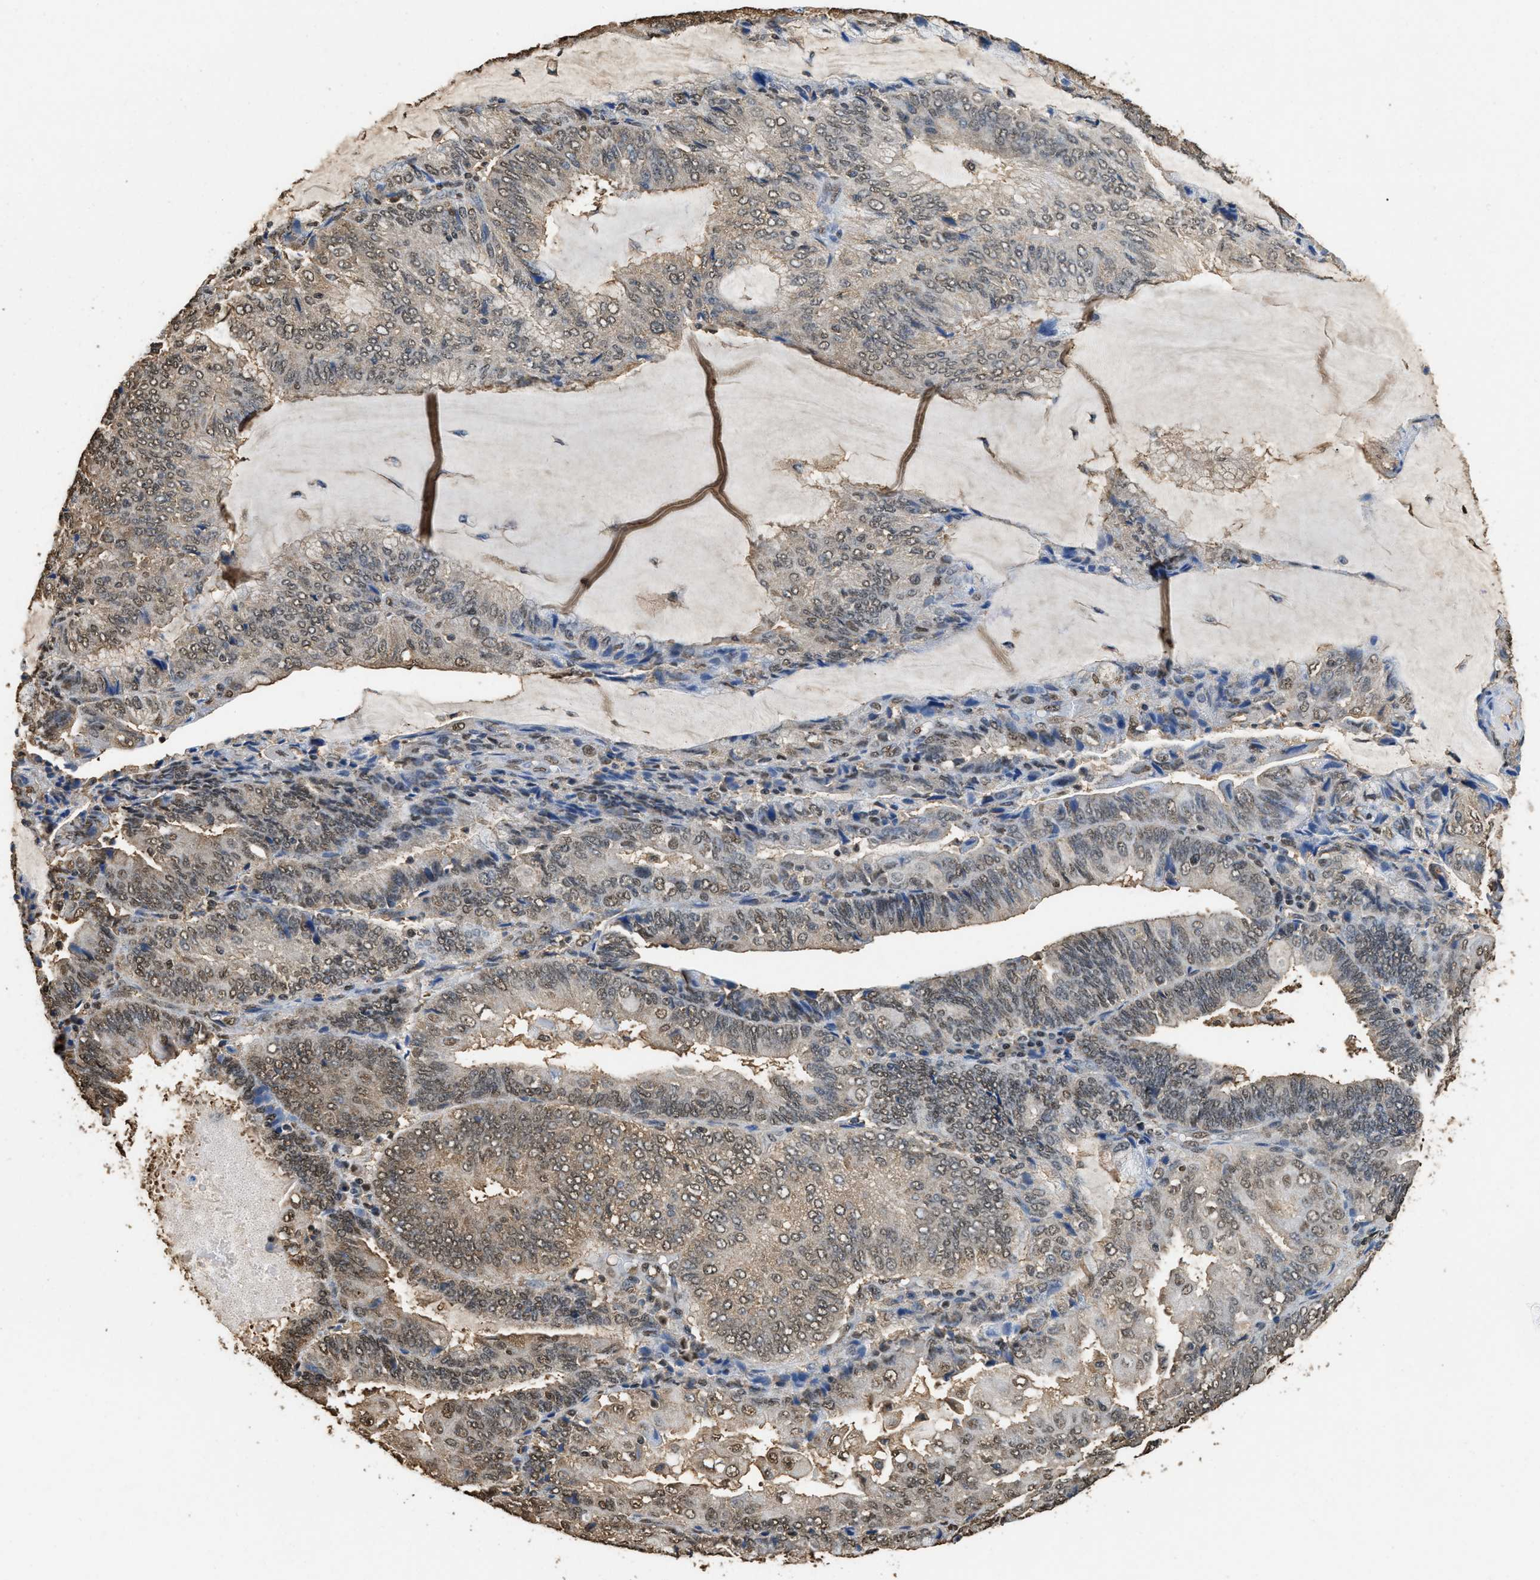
{"staining": {"intensity": "weak", "quantity": "25%-75%", "location": "cytoplasmic/membranous,nuclear"}, "tissue": "endometrial cancer", "cell_type": "Tumor cells", "image_type": "cancer", "snomed": [{"axis": "morphology", "description": "Adenocarcinoma, NOS"}, {"axis": "topography", "description": "Endometrium"}], "caption": "Adenocarcinoma (endometrial) stained with DAB (3,3'-diaminobenzidine) immunohistochemistry (IHC) reveals low levels of weak cytoplasmic/membranous and nuclear positivity in about 25%-75% of tumor cells.", "gene": "GAPDH", "patient": {"sex": "female", "age": 81}}